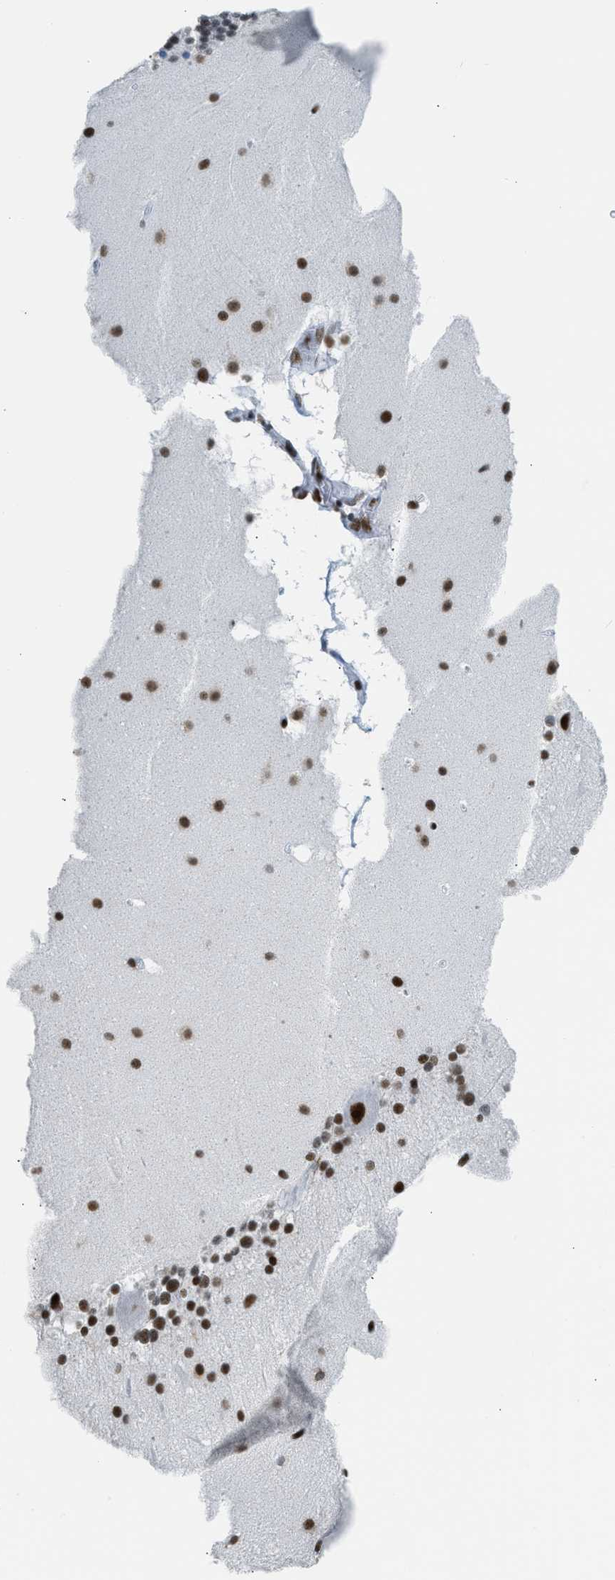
{"staining": {"intensity": "strong", "quantity": ">75%", "location": "nuclear"}, "tissue": "cerebellum", "cell_type": "Cells in granular layer", "image_type": "normal", "snomed": [{"axis": "morphology", "description": "Normal tissue, NOS"}, {"axis": "topography", "description": "Cerebellum"}], "caption": "Immunohistochemistry (IHC) staining of normal cerebellum, which displays high levels of strong nuclear staining in approximately >75% of cells in granular layer indicating strong nuclear protein expression. The staining was performed using DAB (brown) for protein detection and nuclei were counterstained in hematoxylin (blue).", "gene": "PIF1", "patient": {"sex": "female", "age": 19}}